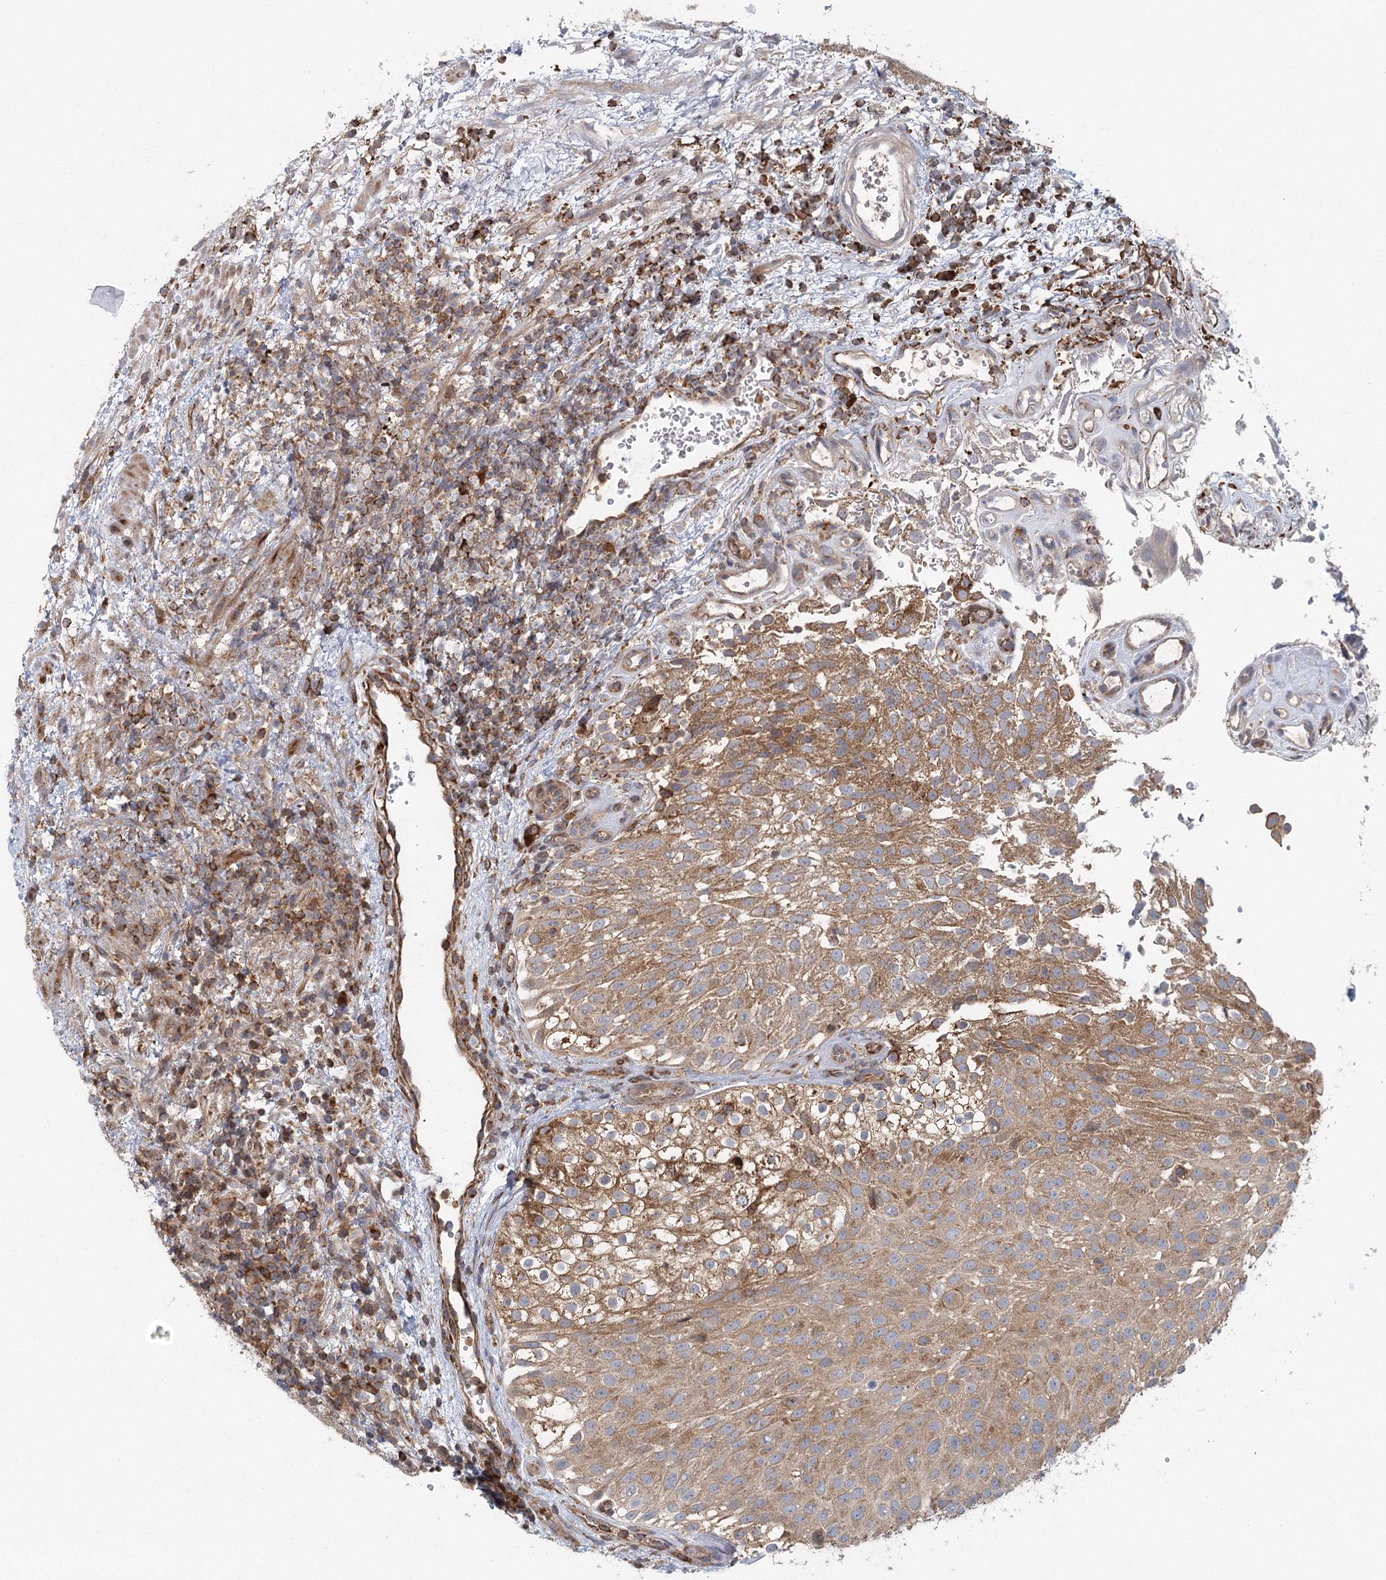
{"staining": {"intensity": "strong", "quantity": "25%-75%", "location": "cytoplasmic/membranous"}, "tissue": "urothelial cancer", "cell_type": "Tumor cells", "image_type": "cancer", "snomed": [{"axis": "morphology", "description": "Urothelial carcinoma, Low grade"}, {"axis": "topography", "description": "Urinary bladder"}], "caption": "Urothelial cancer tissue reveals strong cytoplasmic/membranous staining in about 25%-75% of tumor cells", "gene": "PLEKHA7", "patient": {"sex": "male", "age": 78}}